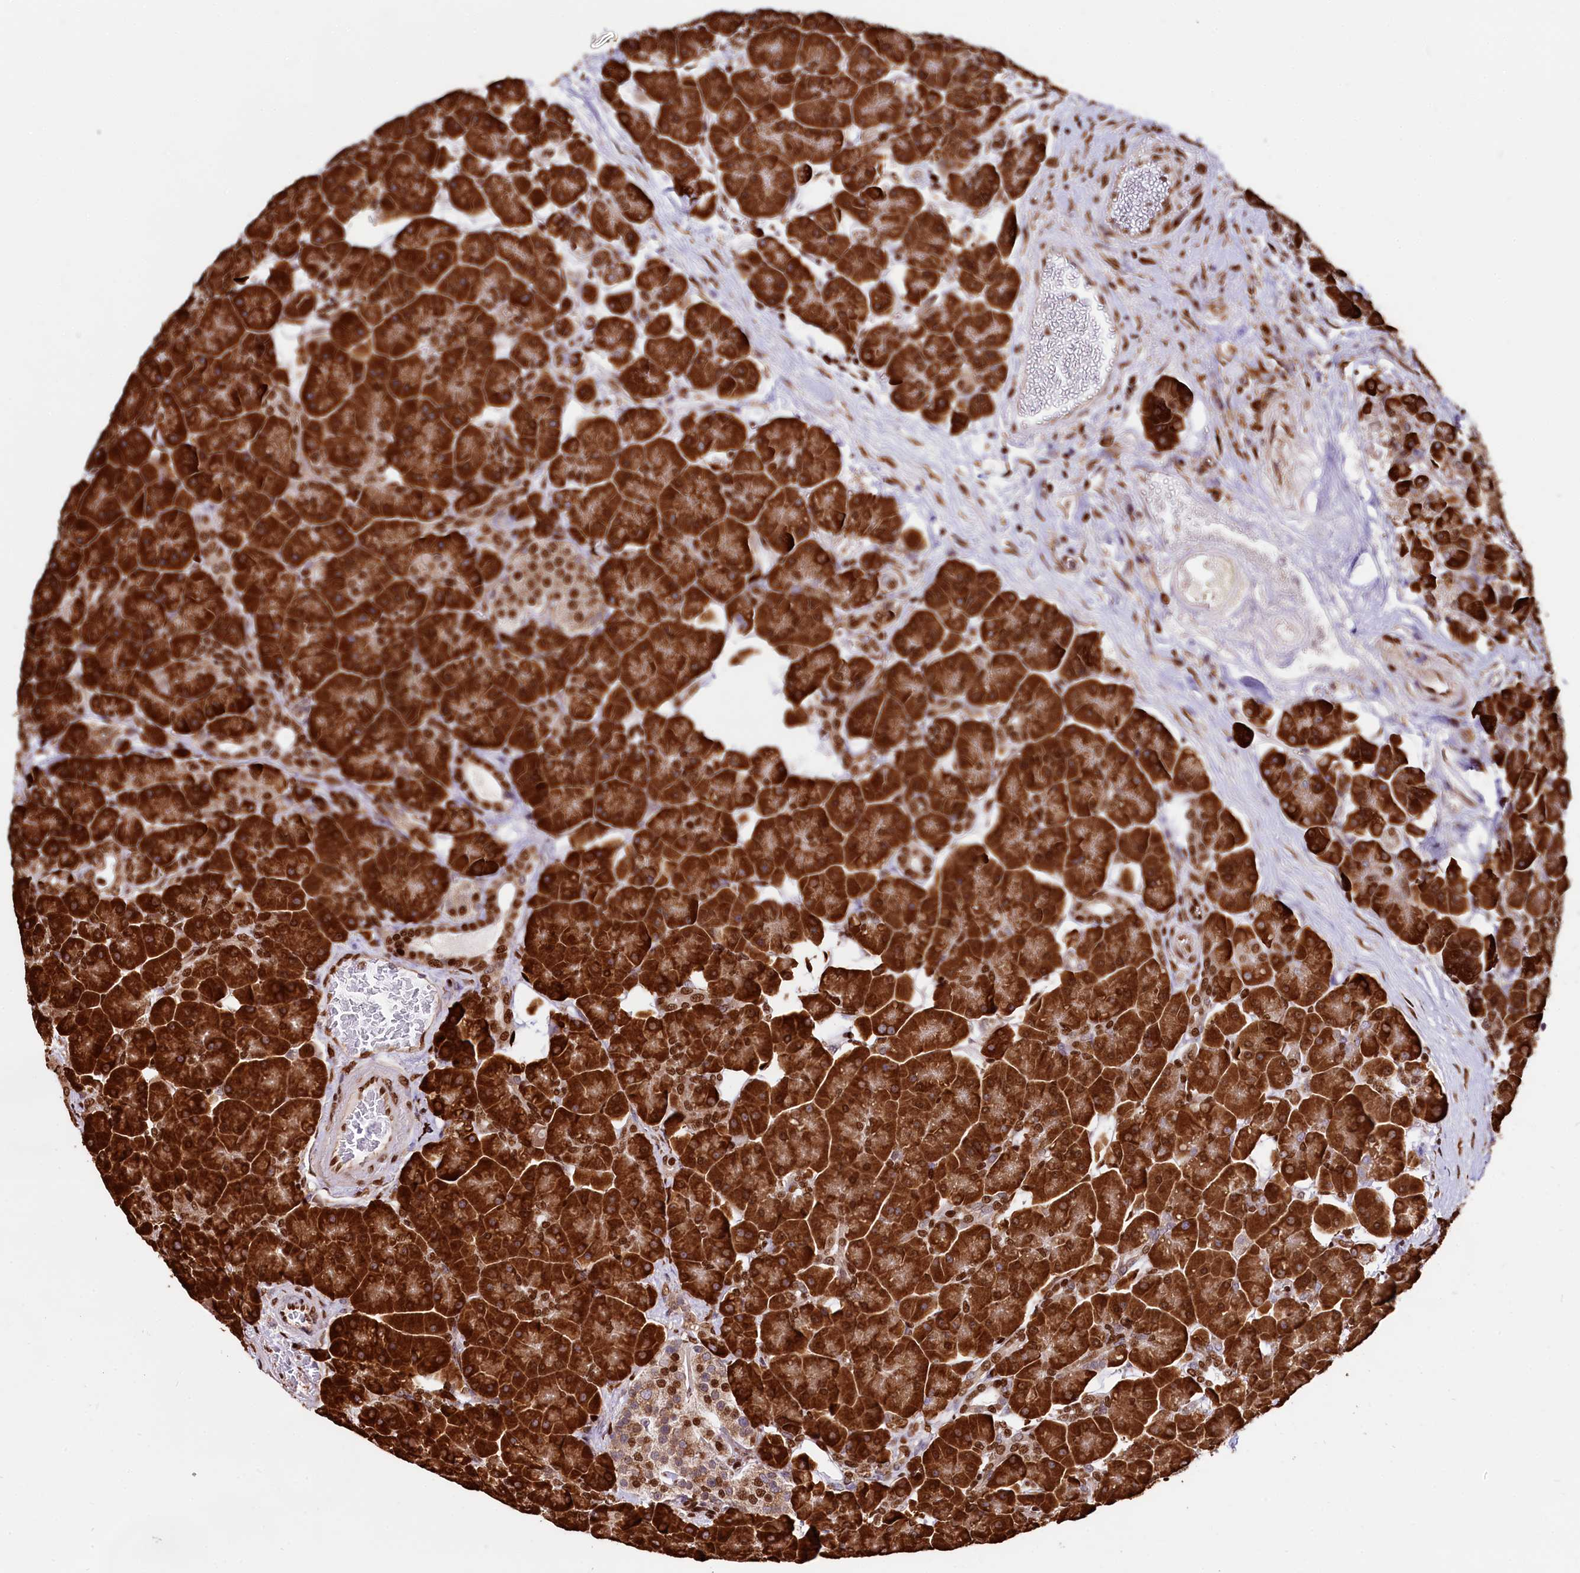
{"staining": {"intensity": "strong", "quantity": ">75%", "location": "cytoplasmic/membranous,nuclear"}, "tissue": "pancreas", "cell_type": "Exocrine glandular cells", "image_type": "normal", "snomed": [{"axis": "morphology", "description": "Normal tissue, NOS"}, {"axis": "topography", "description": "Pancreas"}], "caption": "Exocrine glandular cells reveal strong cytoplasmic/membranous,nuclear expression in about >75% of cells in unremarkable pancreas.", "gene": "PDS5B", "patient": {"sex": "male", "age": 66}}